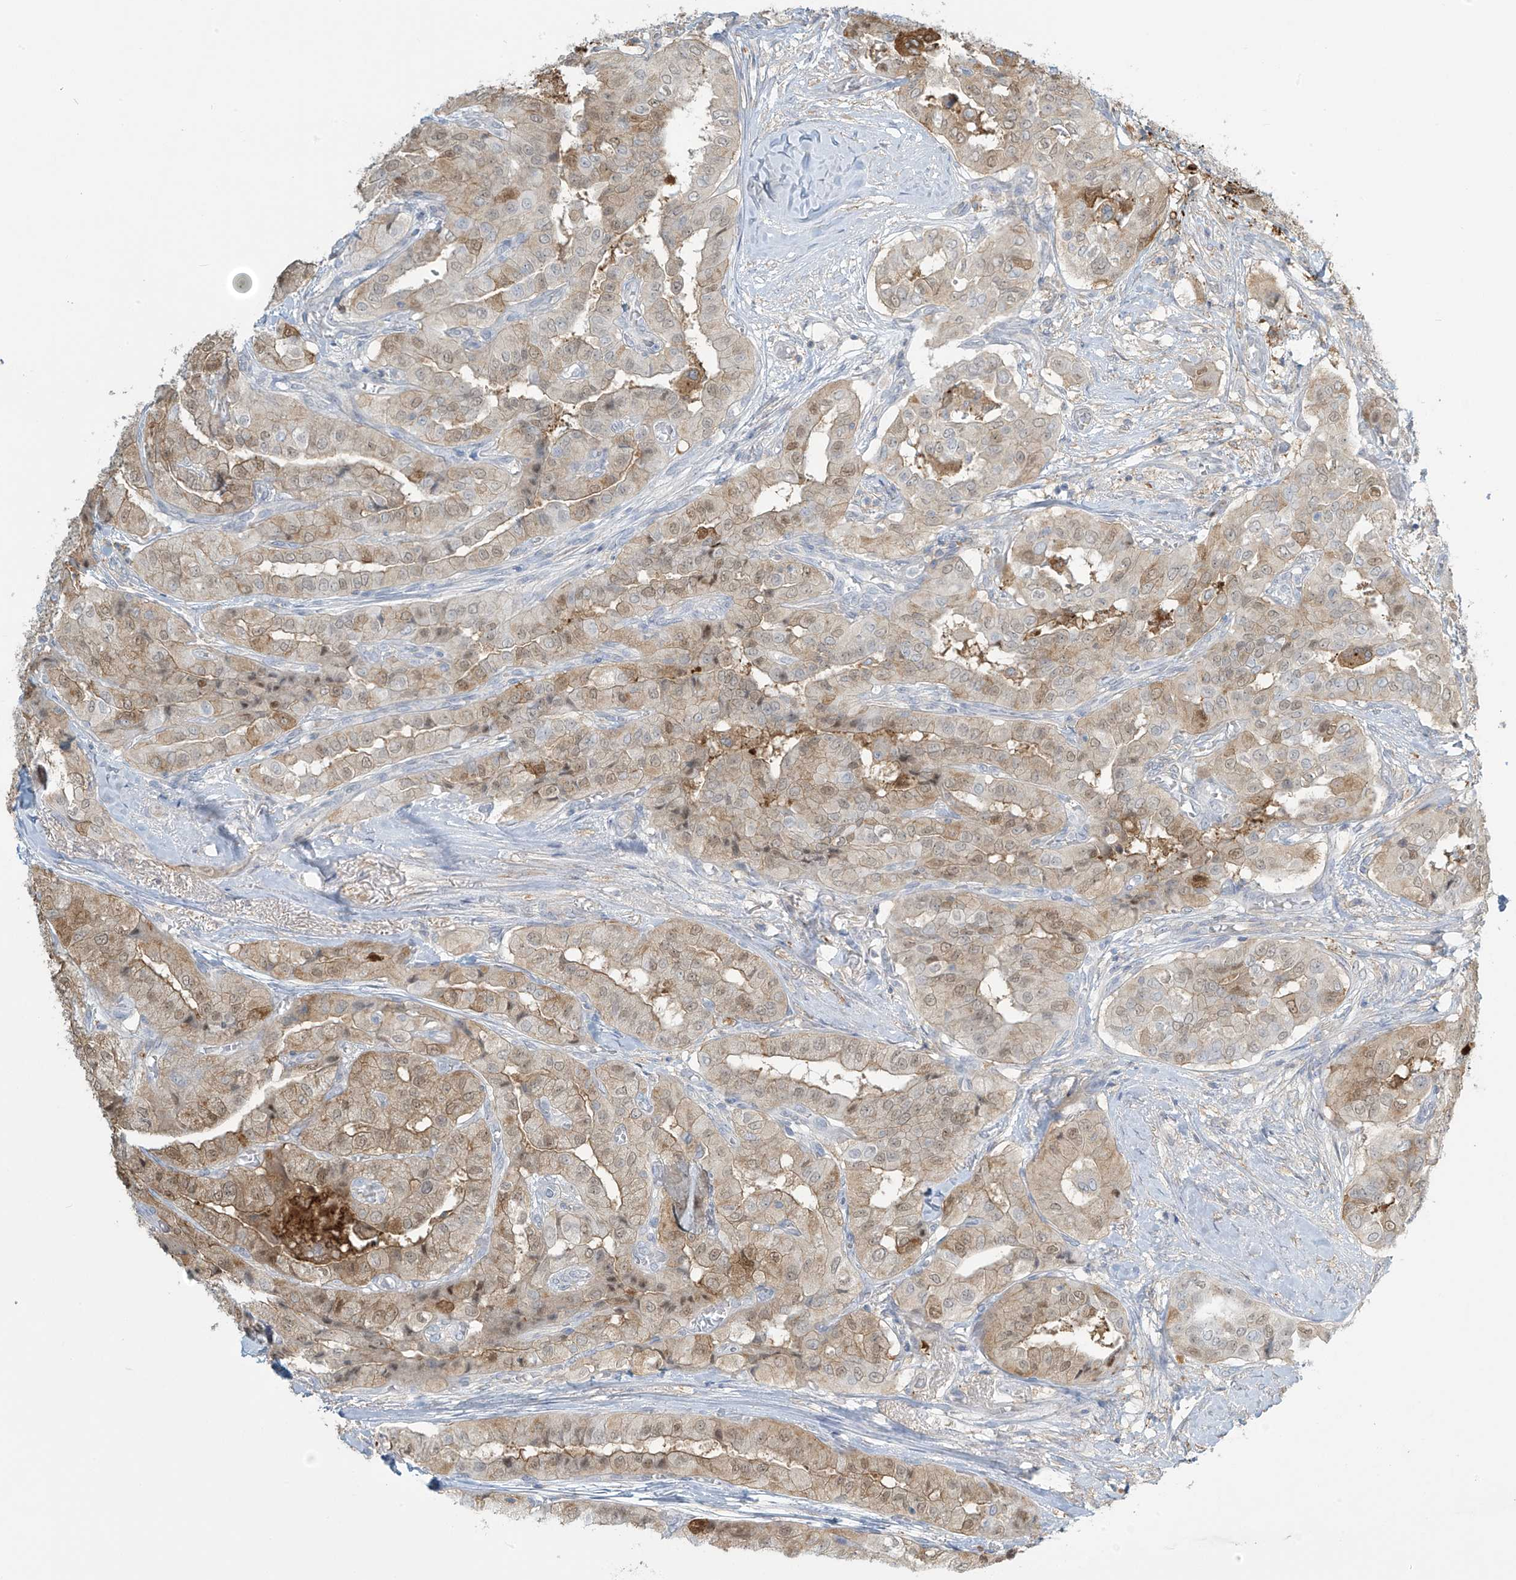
{"staining": {"intensity": "moderate", "quantity": "25%-75%", "location": "cytoplasmic/membranous,nuclear"}, "tissue": "thyroid cancer", "cell_type": "Tumor cells", "image_type": "cancer", "snomed": [{"axis": "morphology", "description": "Papillary adenocarcinoma, NOS"}, {"axis": "topography", "description": "Thyroid gland"}], "caption": "A histopathology image showing moderate cytoplasmic/membranous and nuclear expression in about 25%-75% of tumor cells in papillary adenocarcinoma (thyroid), as visualized by brown immunohistochemical staining.", "gene": "TAGAP", "patient": {"sex": "female", "age": 59}}